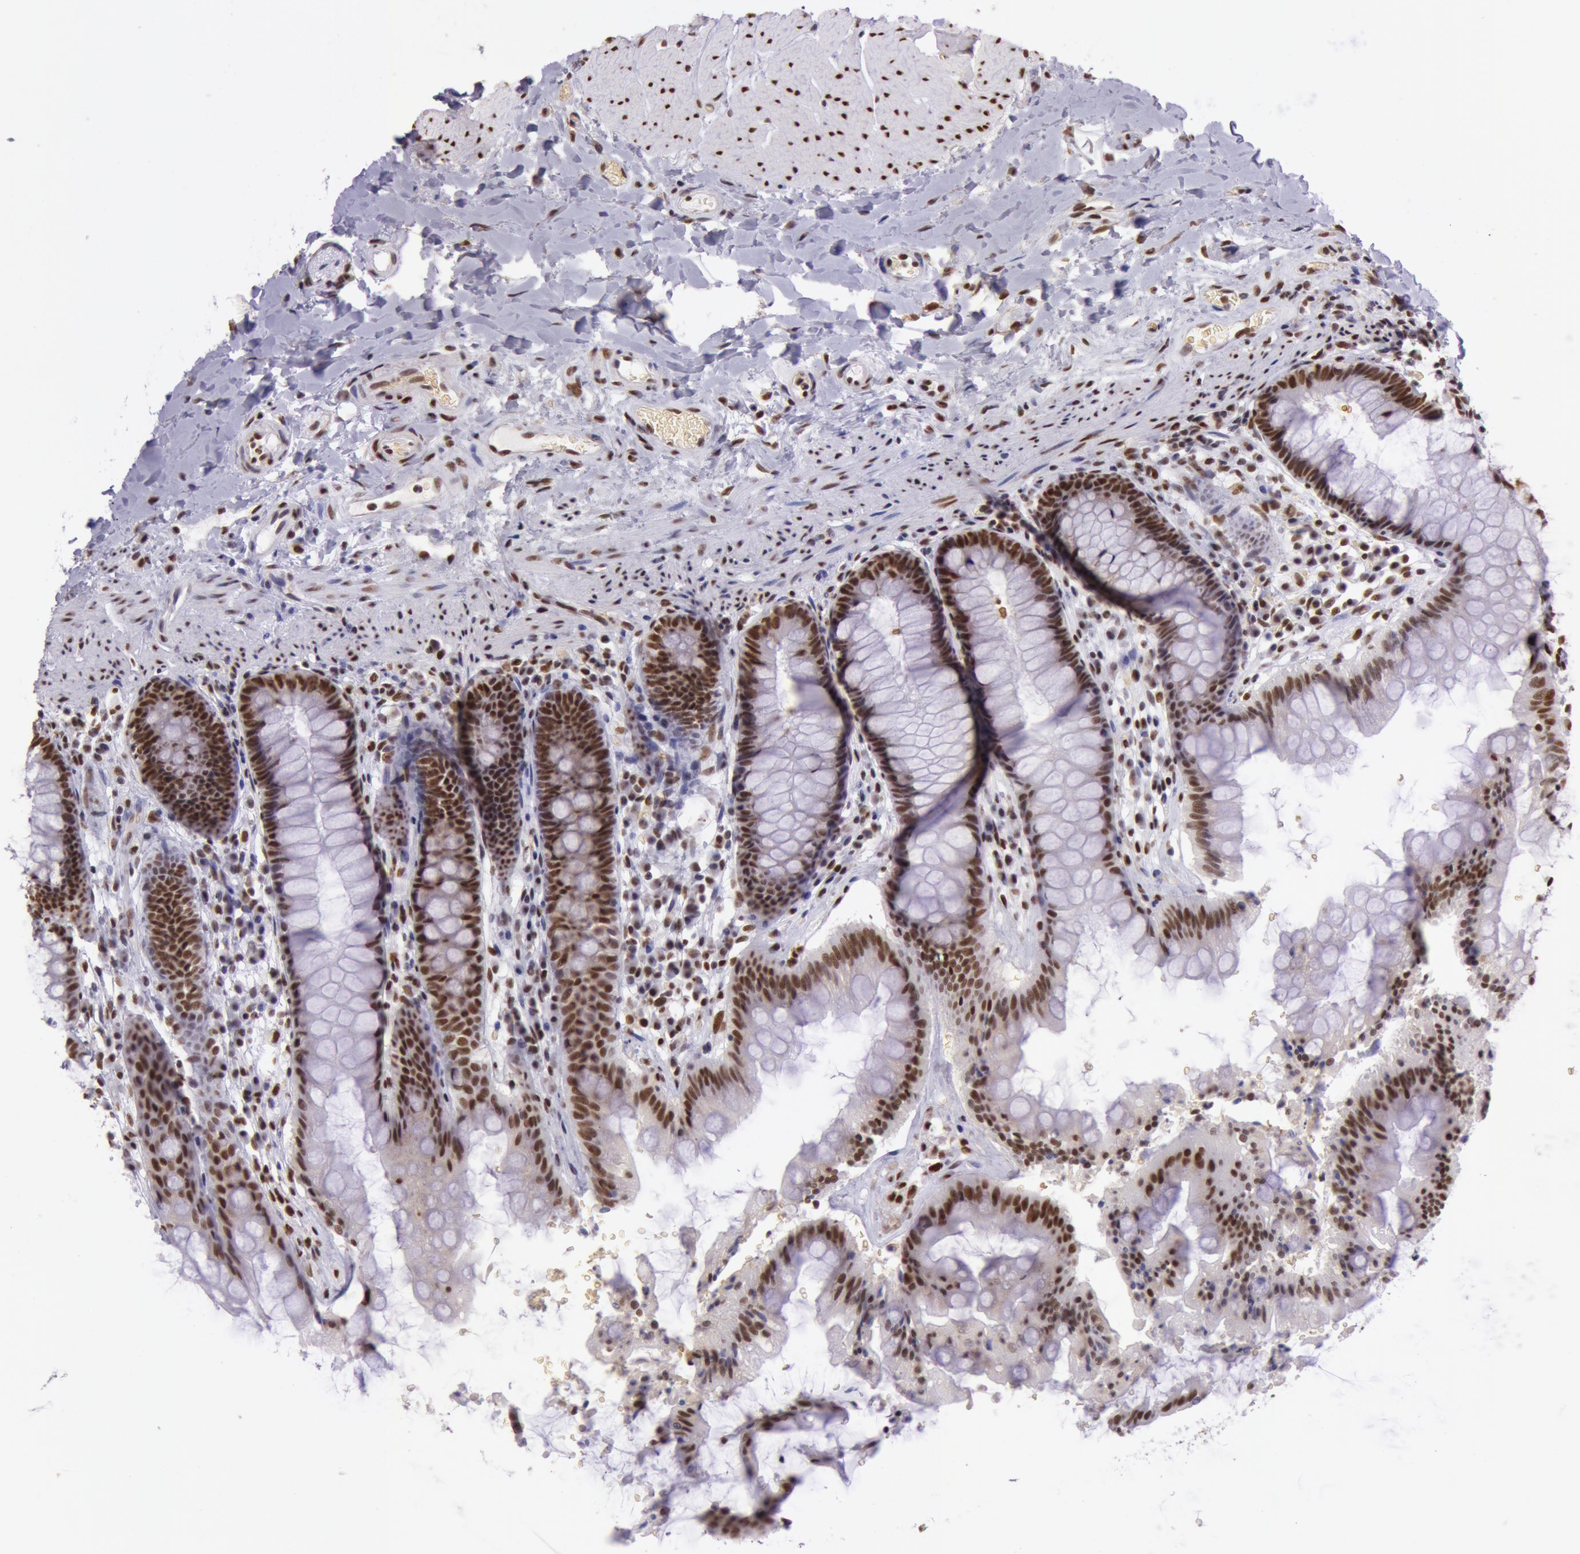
{"staining": {"intensity": "strong", "quantity": ">75%", "location": "nuclear"}, "tissue": "rectum", "cell_type": "Glandular cells", "image_type": "normal", "snomed": [{"axis": "morphology", "description": "Normal tissue, NOS"}, {"axis": "topography", "description": "Rectum"}], "caption": "High-magnification brightfield microscopy of unremarkable rectum stained with DAB (brown) and counterstained with hematoxylin (blue). glandular cells exhibit strong nuclear staining is seen in about>75% of cells.", "gene": "NBN", "patient": {"sex": "female", "age": 46}}